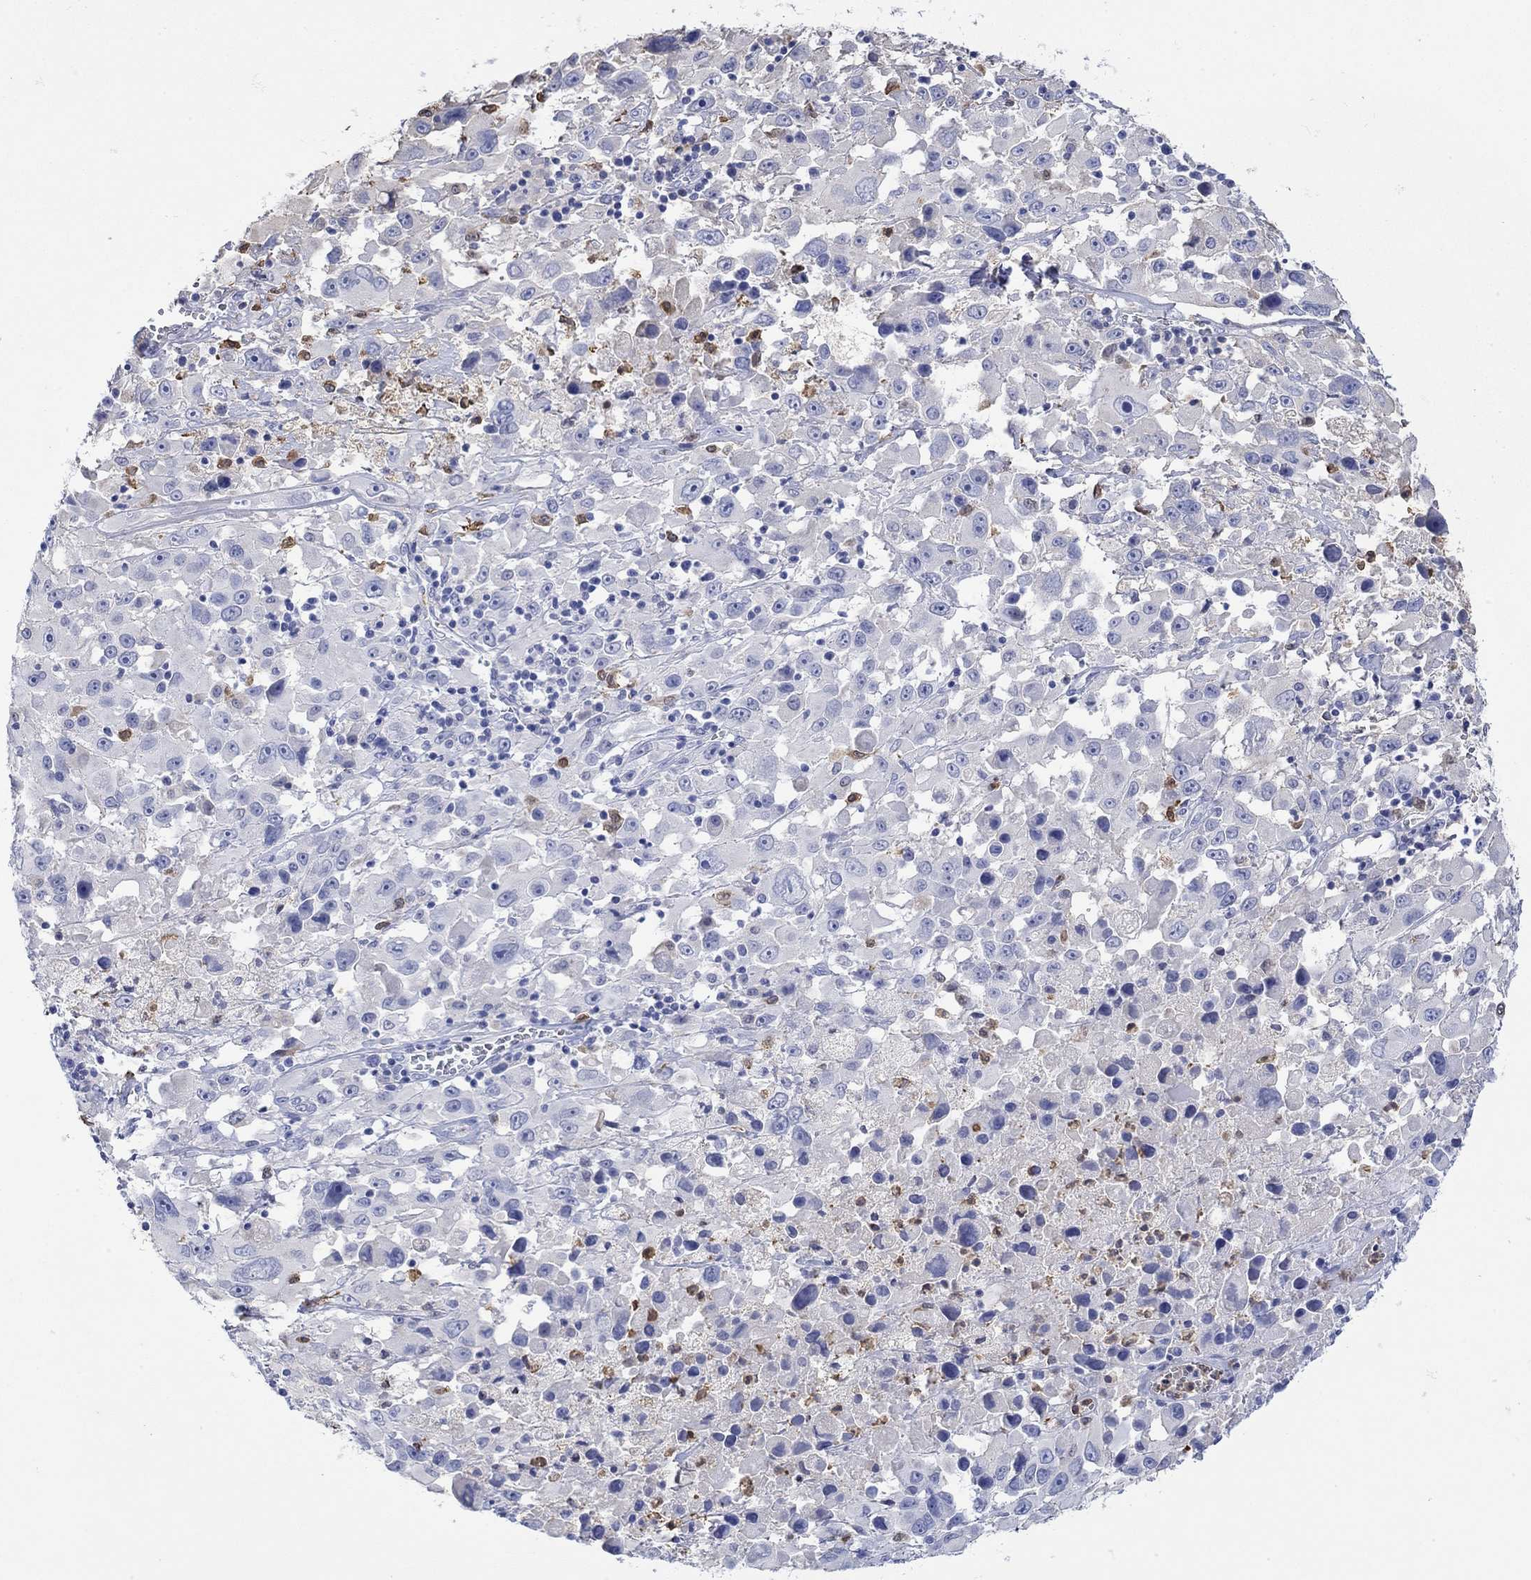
{"staining": {"intensity": "negative", "quantity": "none", "location": "none"}, "tissue": "melanoma", "cell_type": "Tumor cells", "image_type": "cancer", "snomed": [{"axis": "morphology", "description": "Malignant melanoma, Metastatic site"}, {"axis": "topography", "description": "Lymph node"}], "caption": "A micrograph of melanoma stained for a protein shows no brown staining in tumor cells.", "gene": "LINGO3", "patient": {"sex": "male", "age": 50}}